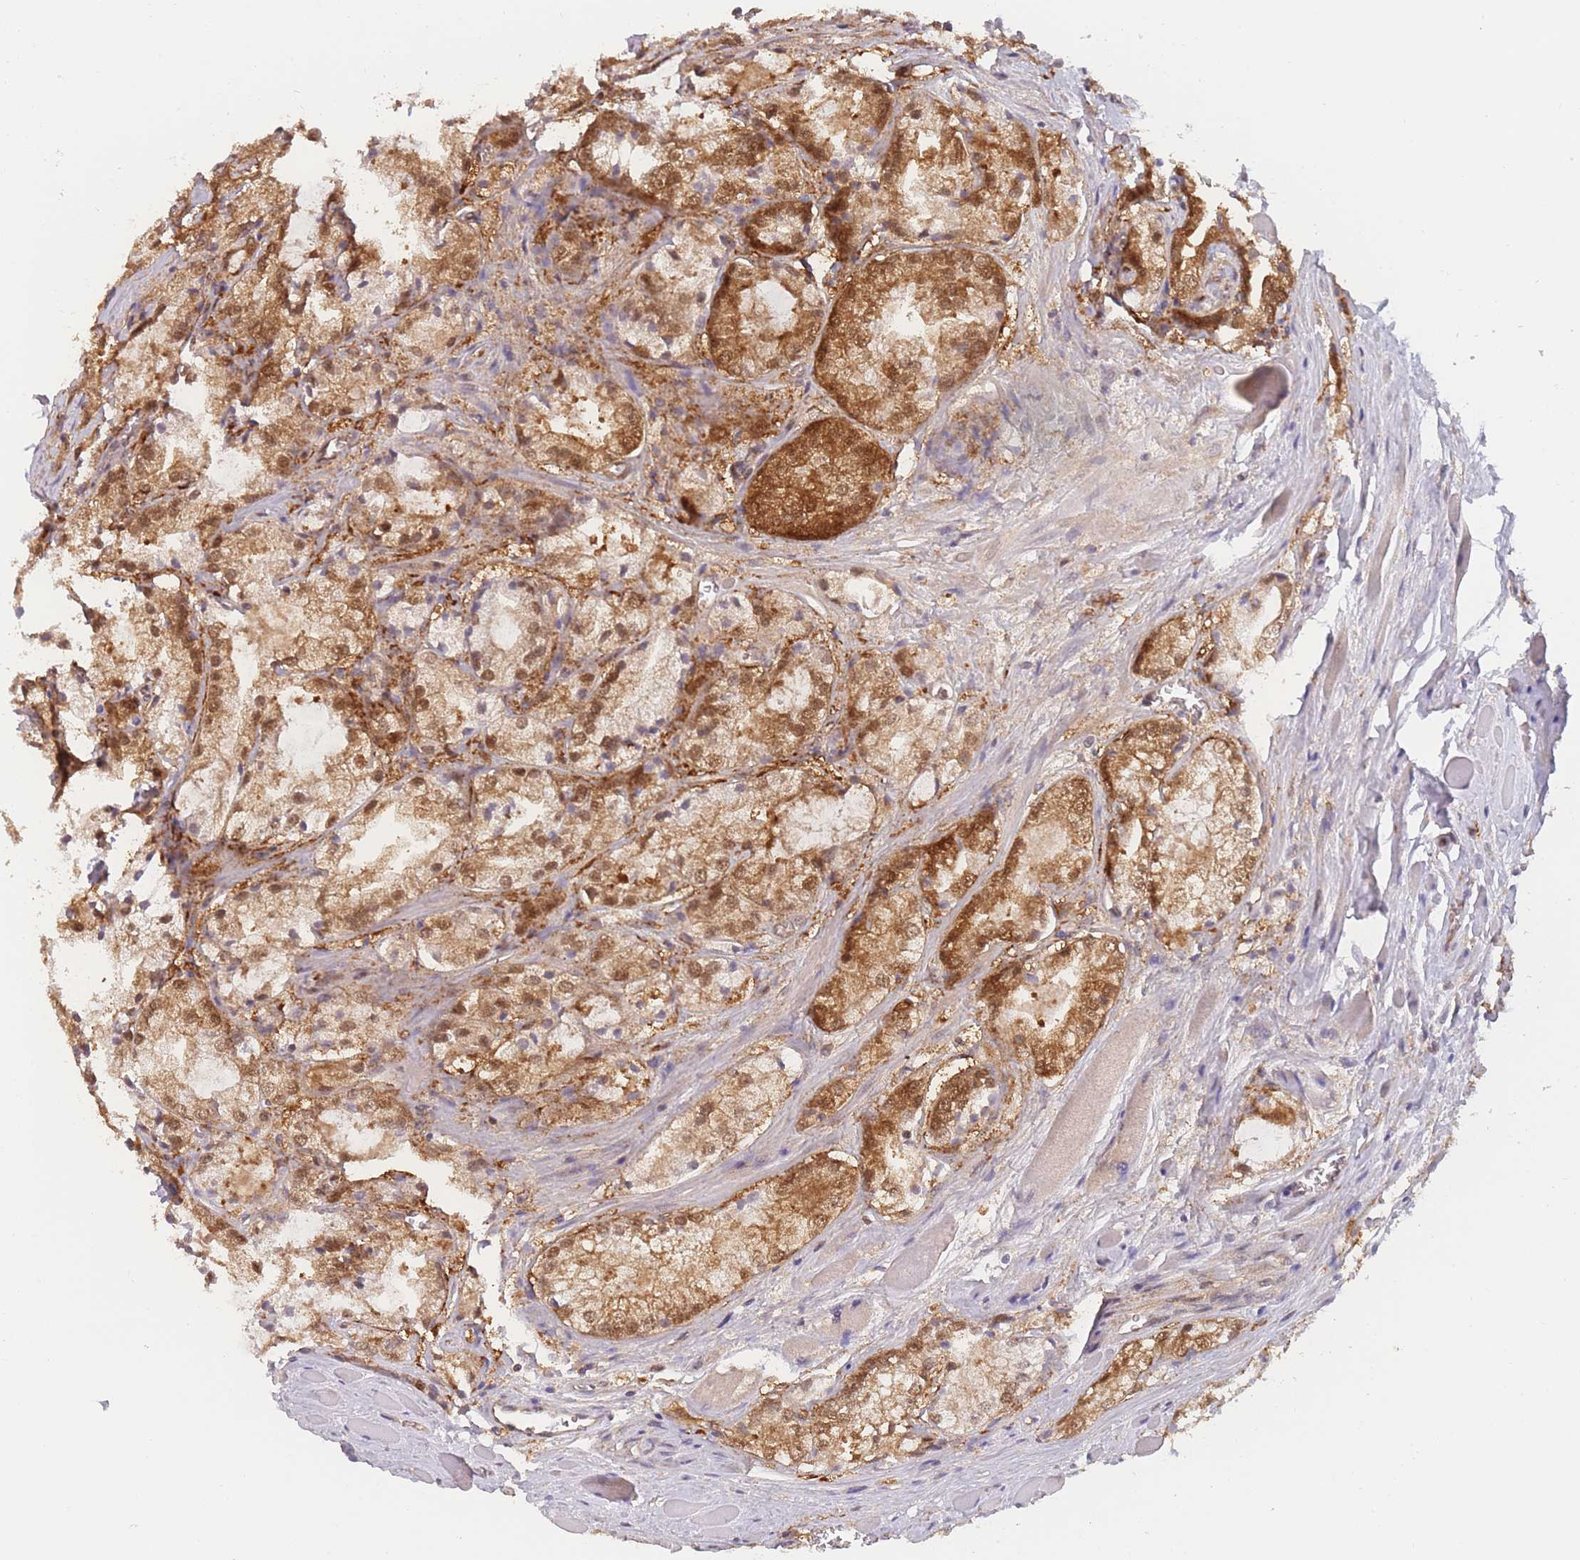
{"staining": {"intensity": "moderate", "quantity": ">75%", "location": "cytoplasmic/membranous,nuclear"}, "tissue": "prostate cancer", "cell_type": "Tumor cells", "image_type": "cancer", "snomed": [{"axis": "morphology", "description": "Adenocarcinoma, Low grade"}, {"axis": "topography", "description": "Prostate"}], "caption": "A high-resolution photomicrograph shows IHC staining of prostate adenocarcinoma (low-grade), which reveals moderate cytoplasmic/membranous and nuclear positivity in about >75% of tumor cells.", "gene": "MRI1", "patient": {"sex": "male", "age": 67}}